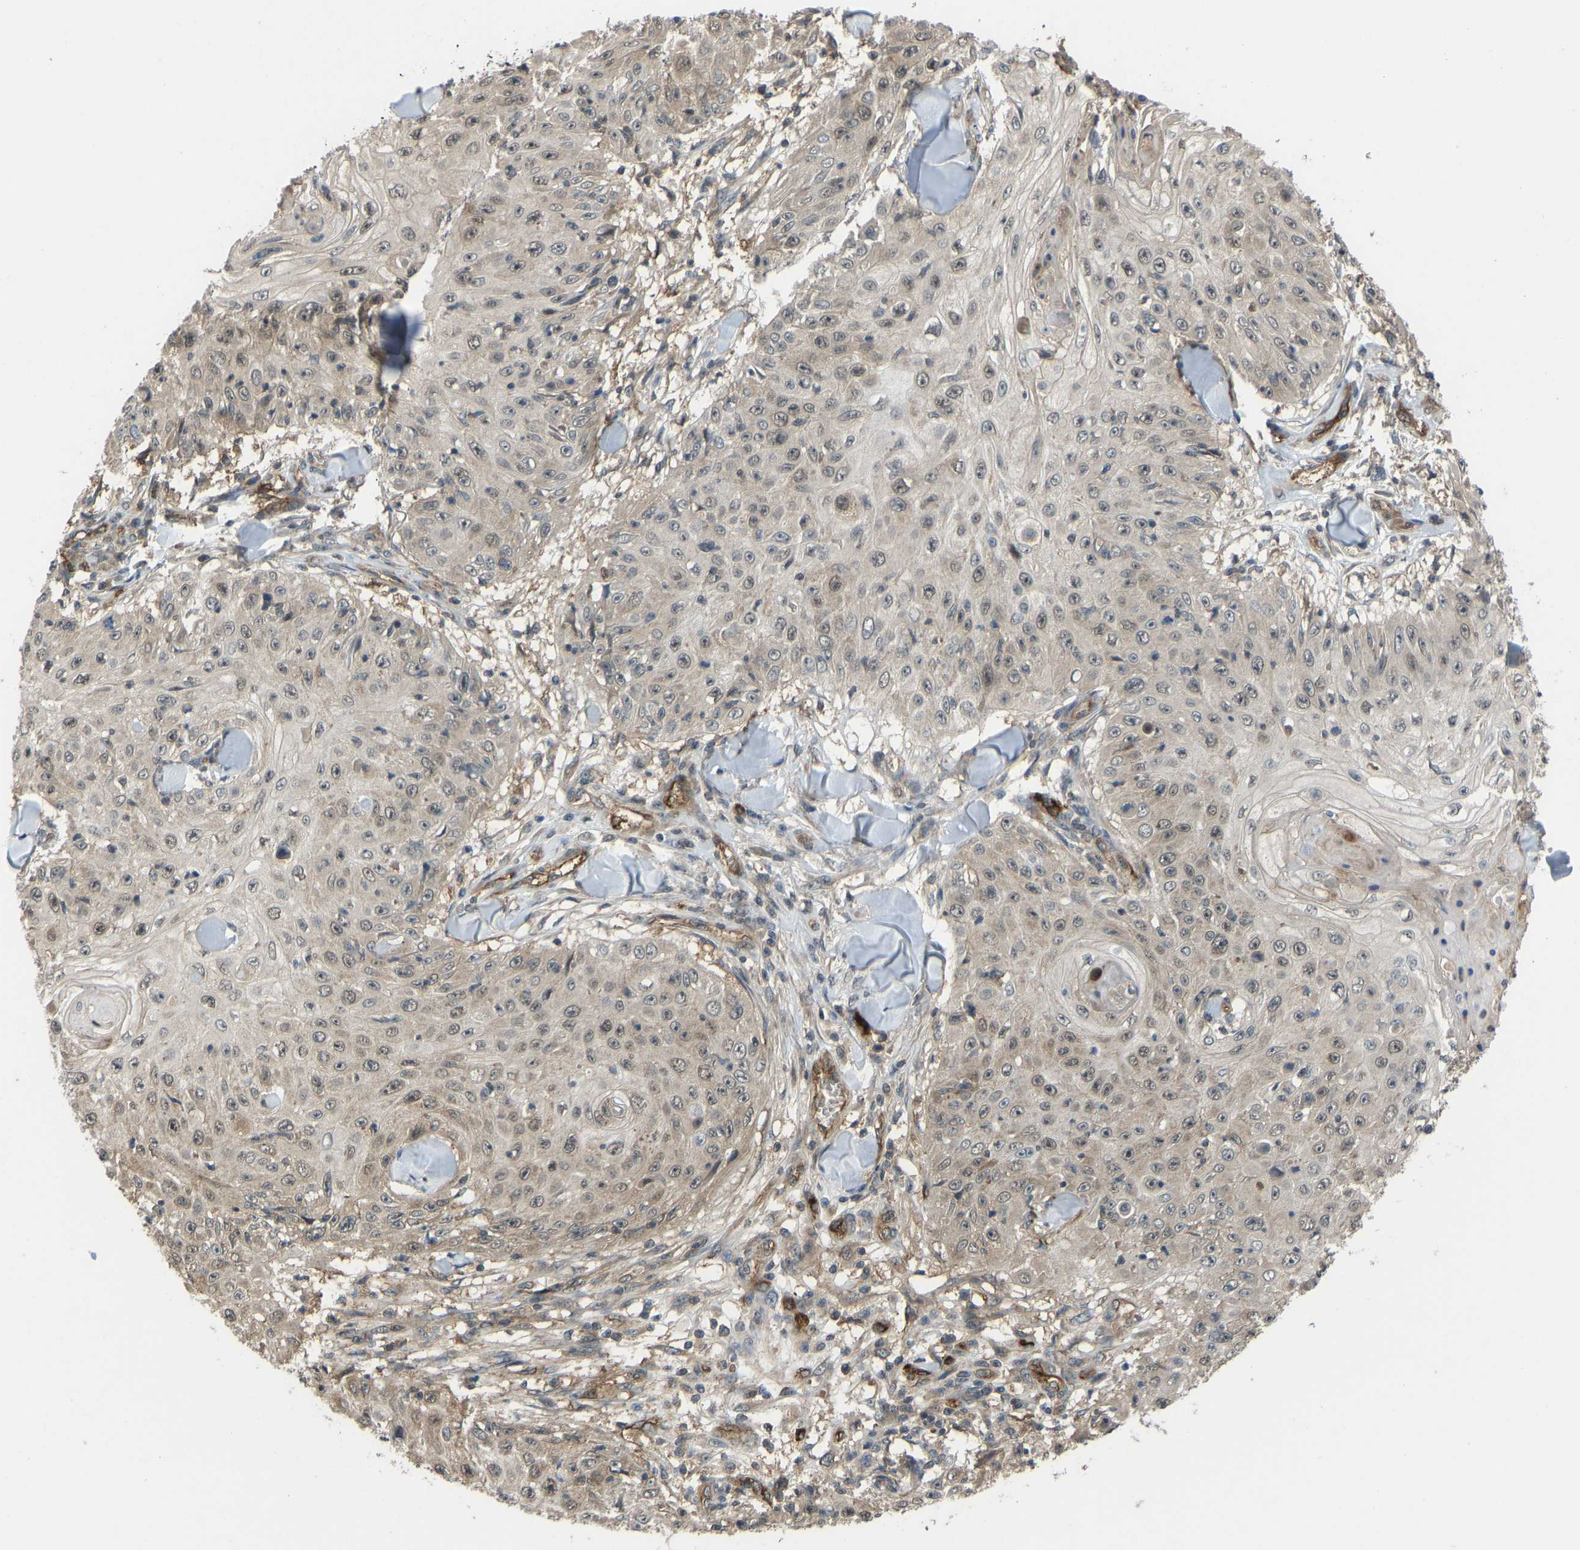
{"staining": {"intensity": "moderate", "quantity": "25%-75%", "location": "cytoplasmic/membranous,nuclear"}, "tissue": "skin cancer", "cell_type": "Tumor cells", "image_type": "cancer", "snomed": [{"axis": "morphology", "description": "Squamous cell carcinoma, NOS"}, {"axis": "topography", "description": "Skin"}], "caption": "A photomicrograph of human squamous cell carcinoma (skin) stained for a protein displays moderate cytoplasmic/membranous and nuclear brown staining in tumor cells. (DAB IHC, brown staining for protein, blue staining for nuclei).", "gene": "CCT8", "patient": {"sex": "male", "age": 86}}